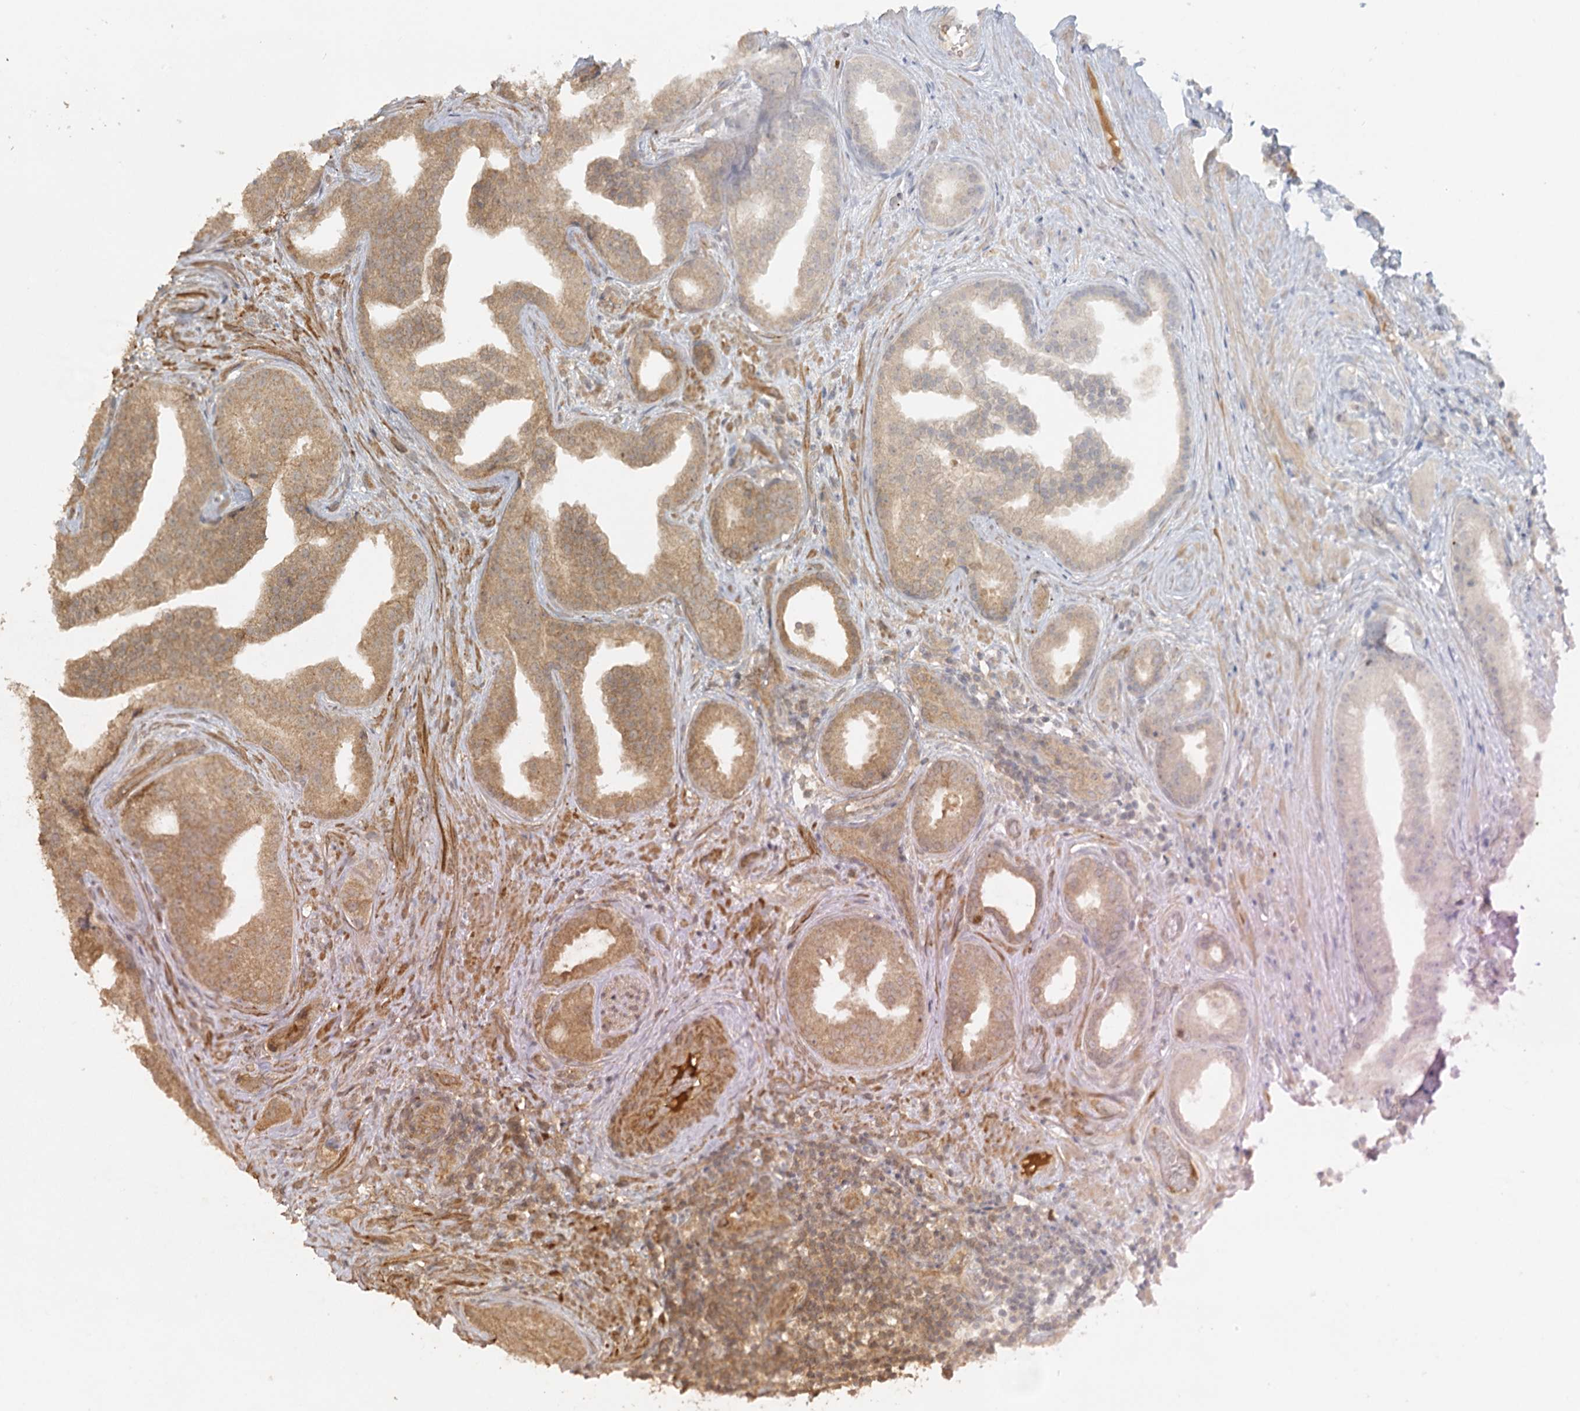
{"staining": {"intensity": "moderate", "quantity": ">75%", "location": "cytoplasmic/membranous"}, "tissue": "prostate cancer", "cell_type": "Tumor cells", "image_type": "cancer", "snomed": [{"axis": "morphology", "description": "Adenocarcinoma, Low grade"}, {"axis": "topography", "description": "Prostate"}], "caption": "Prostate cancer stained with DAB immunohistochemistry exhibits medium levels of moderate cytoplasmic/membranous expression in about >75% of tumor cells.", "gene": "ARL13A", "patient": {"sex": "male", "age": 71}}